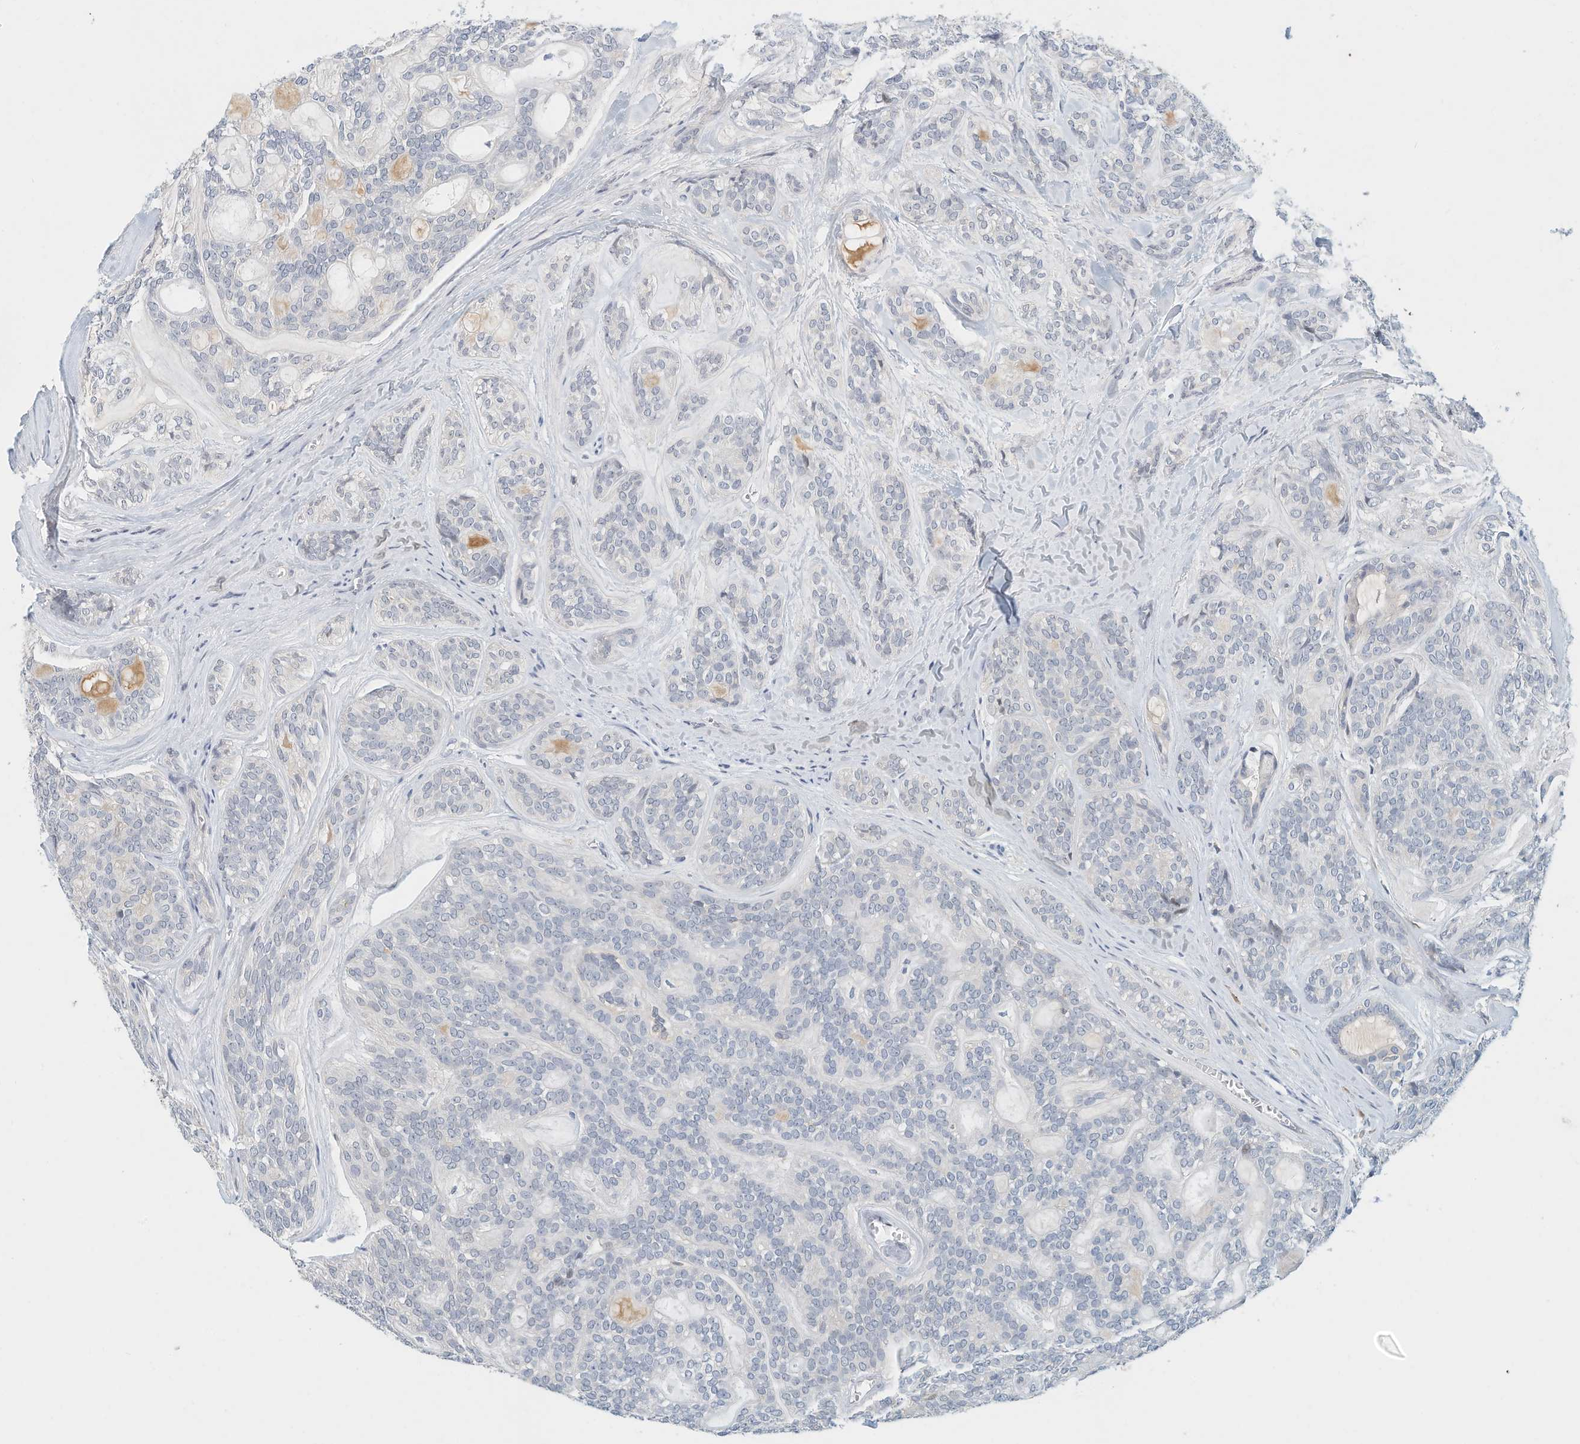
{"staining": {"intensity": "negative", "quantity": "none", "location": "none"}, "tissue": "head and neck cancer", "cell_type": "Tumor cells", "image_type": "cancer", "snomed": [{"axis": "morphology", "description": "Adenocarcinoma, NOS"}, {"axis": "topography", "description": "Head-Neck"}], "caption": "Head and neck cancer (adenocarcinoma) was stained to show a protein in brown. There is no significant positivity in tumor cells.", "gene": "MICAL1", "patient": {"sex": "male", "age": 66}}